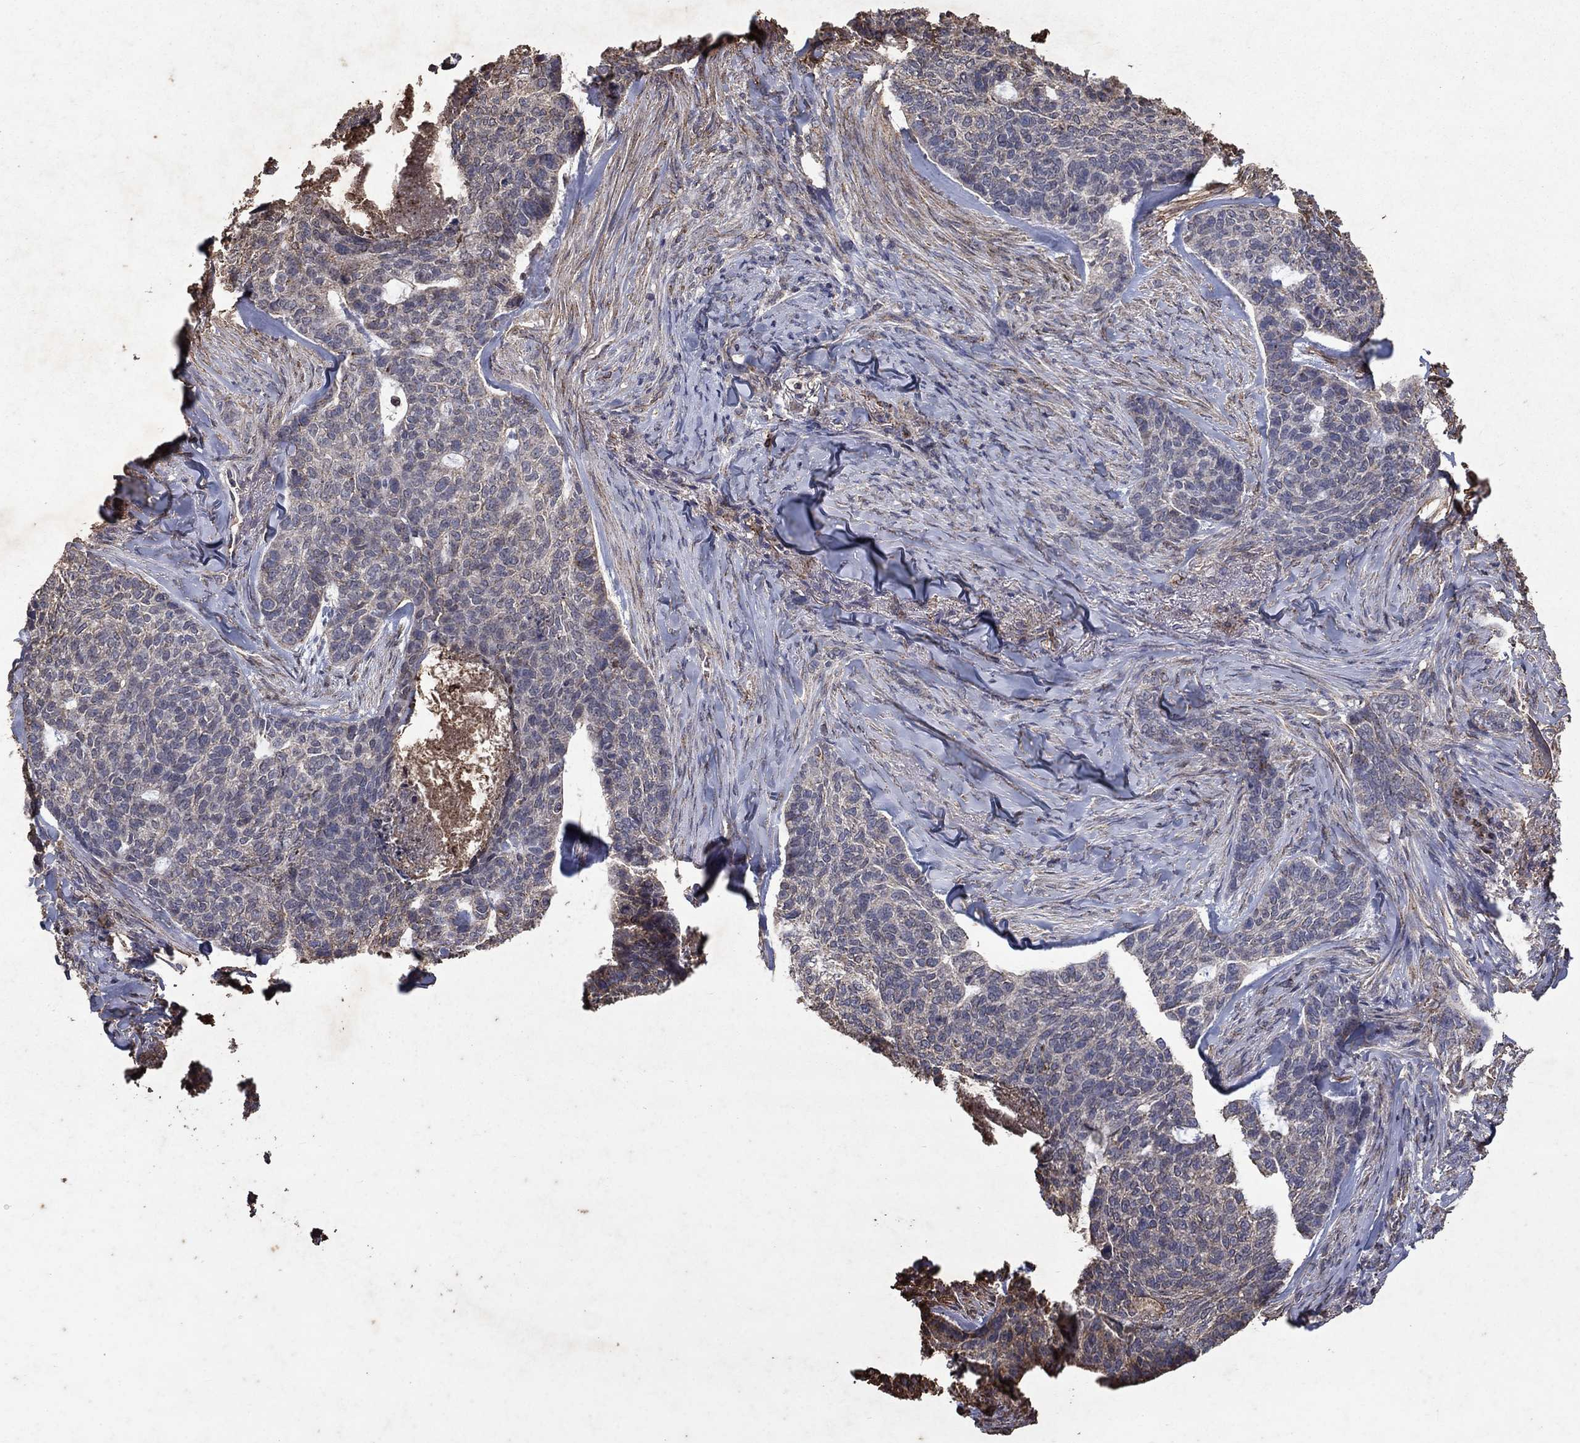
{"staining": {"intensity": "negative", "quantity": "none", "location": "none"}, "tissue": "skin cancer", "cell_type": "Tumor cells", "image_type": "cancer", "snomed": [{"axis": "morphology", "description": "Basal cell carcinoma"}, {"axis": "topography", "description": "Skin"}], "caption": "Tumor cells are negative for protein expression in human skin basal cell carcinoma.", "gene": "CD24", "patient": {"sex": "female", "age": 69}}